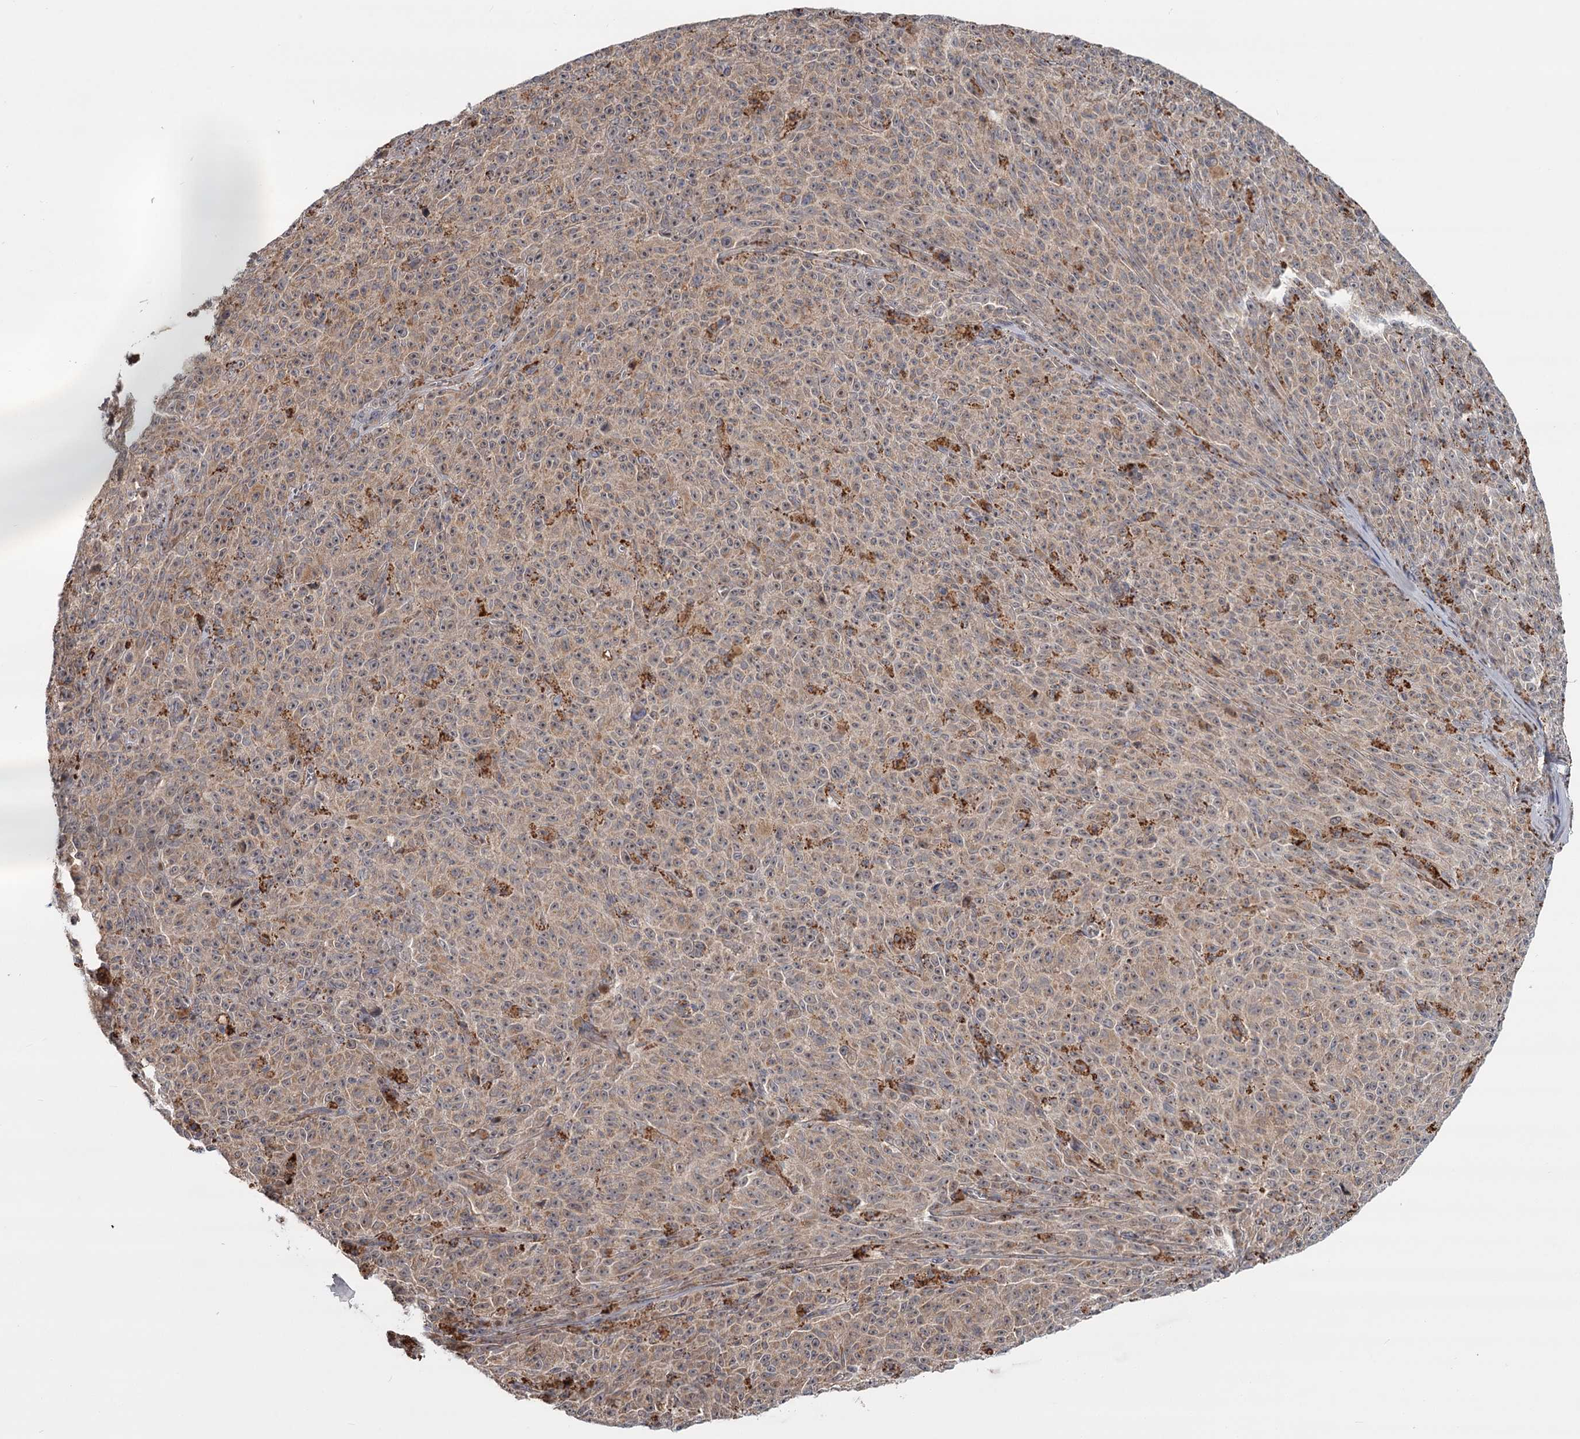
{"staining": {"intensity": "weak", "quantity": ">75%", "location": "cytoplasmic/membranous"}, "tissue": "melanoma", "cell_type": "Tumor cells", "image_type": "cancer", "snomed": [{"axis": "morphology", "description": "Malignant melanoma, NOS"}, {"axis": "topography", "description": "Skin"}], "caption": "Tumor cells show weak cytoplasmic/membranous staining in approximately >75% of cells in melanoma.", "gene": "CDC123", "patient": {"sex": "female", "age": 82}}